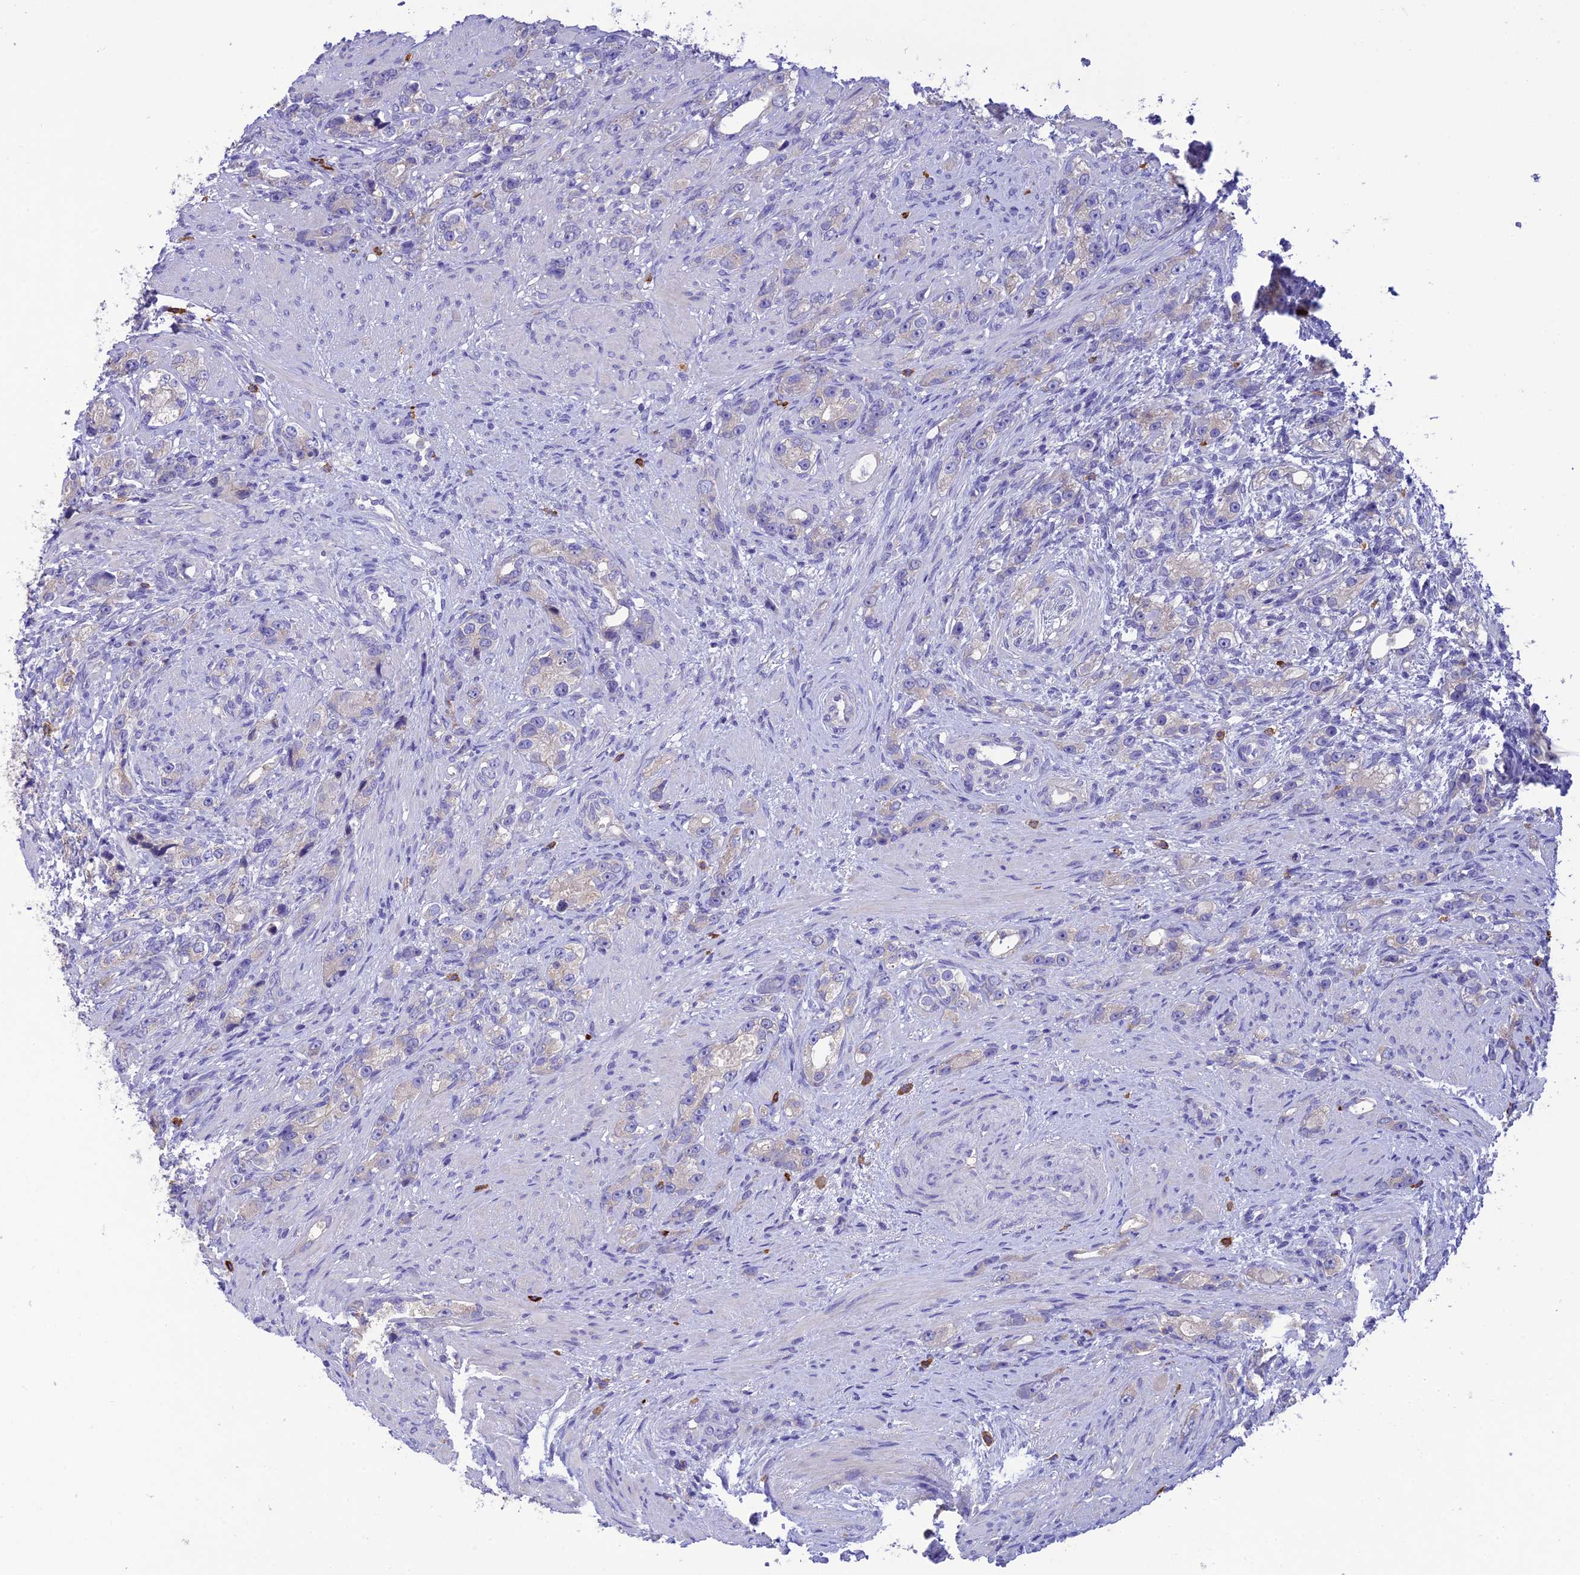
{"staining": {"intensity": "negative", "quantity": "none", "location": "none"}, "tissue": "prostate cancer", "cell_type": "Tumor cells", "image_type": "cancer", "snomed": [{"axis": "morphology", "description": "Adenocarcinoma, High grade"}, {"axis": "topography", "description": "Prostate"}], "caption": "Prostate cancer was stained to show a protein in brown. There is no significant staining in tumor cells.", "gene": "SFT2D2", "patient": {"sex": "male", "age": 63}}